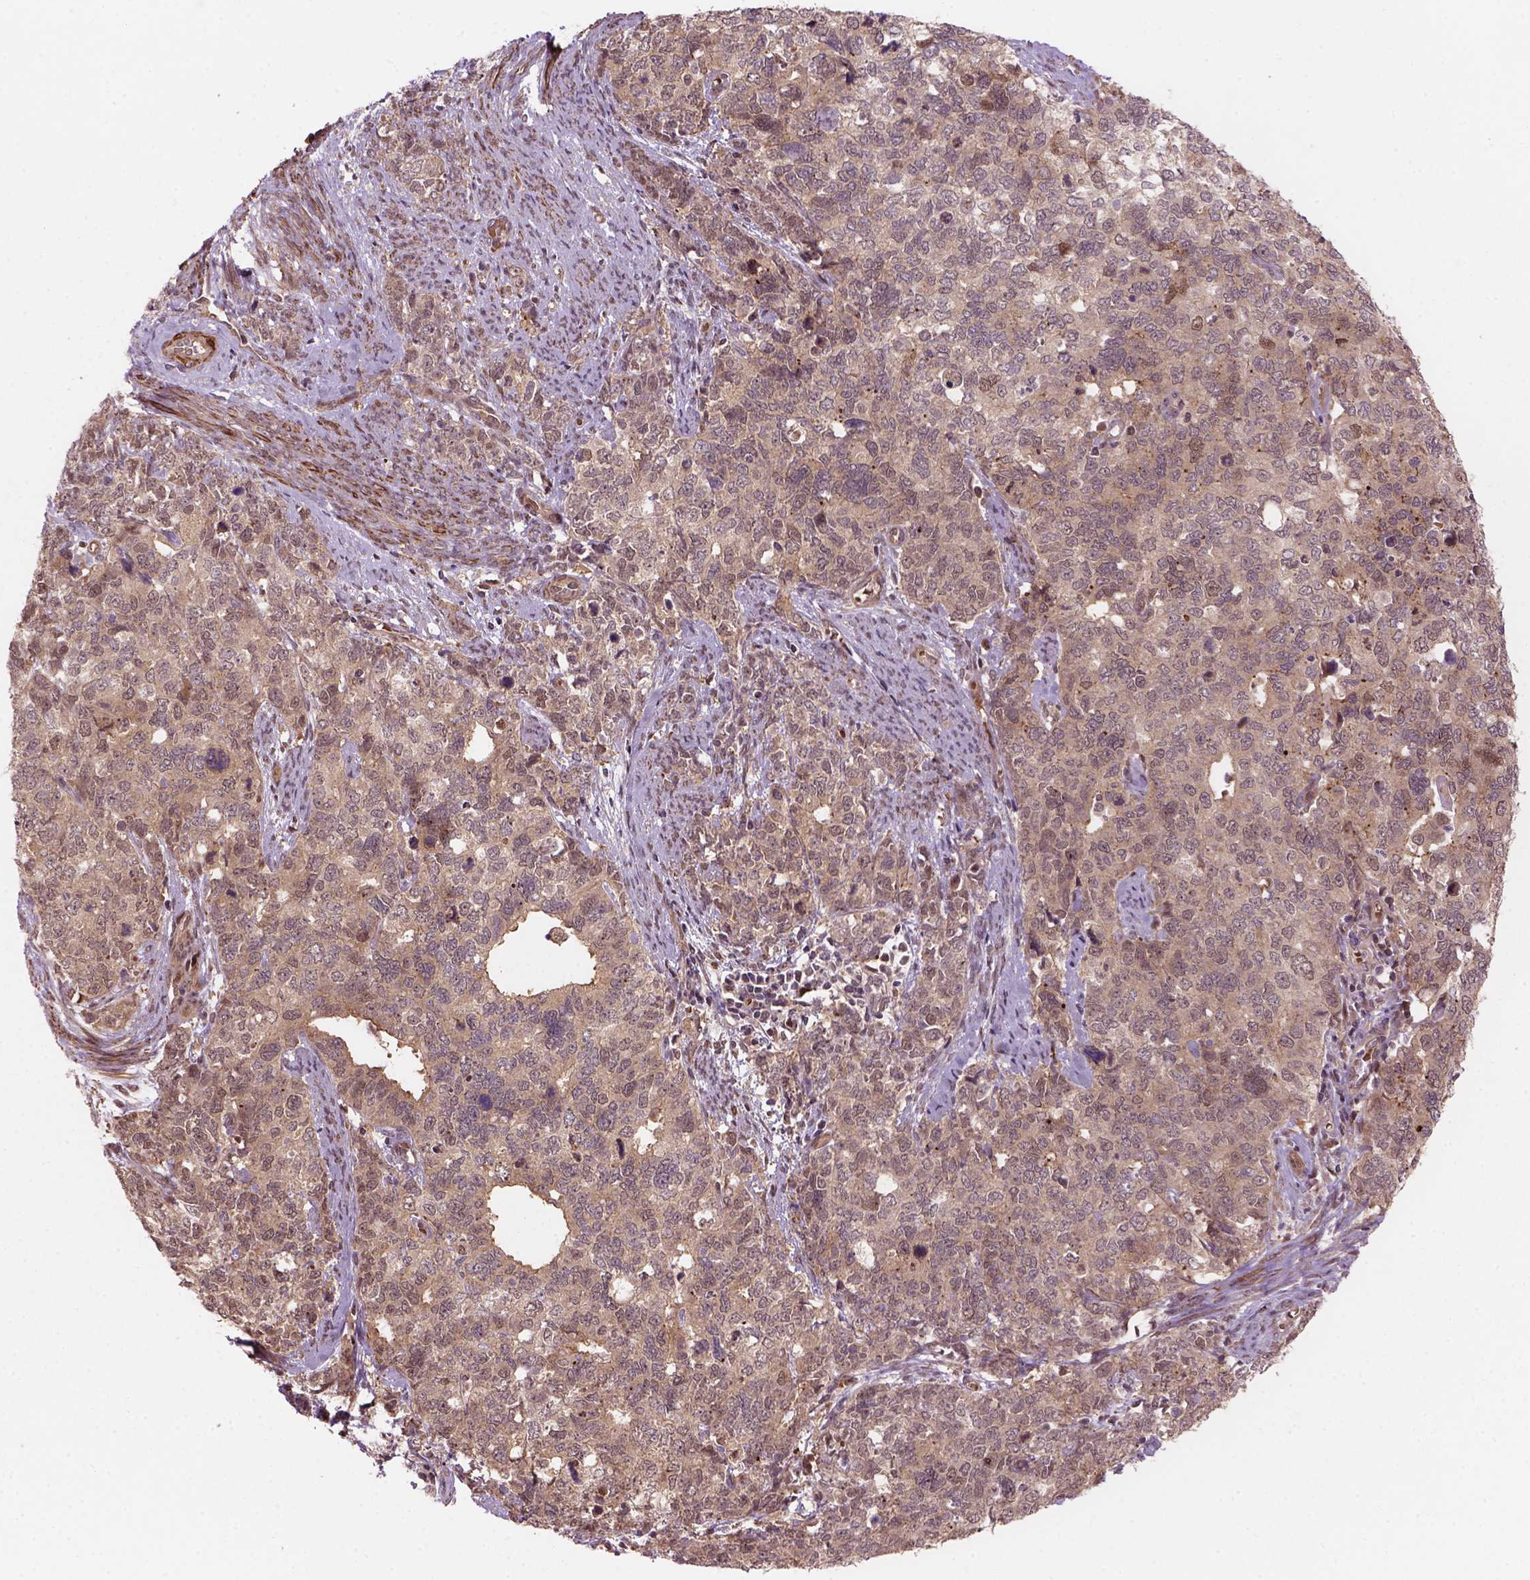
{"staining": {"intensity": "moderate", "quantity": "<25%", "location": "cytoplasmic/membranous,nuclear"}, "tissue": "cervical cancer", "cell_type": "Tumor cells", "image_type": "cancer", "snomed": [{"axis": "morphology", "description": "Squamous cell carcinoma, NOS"}, {"axis": "topography", "description": "Cervix"}], "caption": "Protein staining by immunohistochemistry (IHC) reveals moderate cytoplasmic/membranous and nuclear positivity in about <25% of tumor cells in squamous cell carcinoma (cervical). (brown staining indicates protein expression, while blue staining denotes nuclei).", "gene": "PSMD11", "patient": {"sex": "female", "age": 63}}